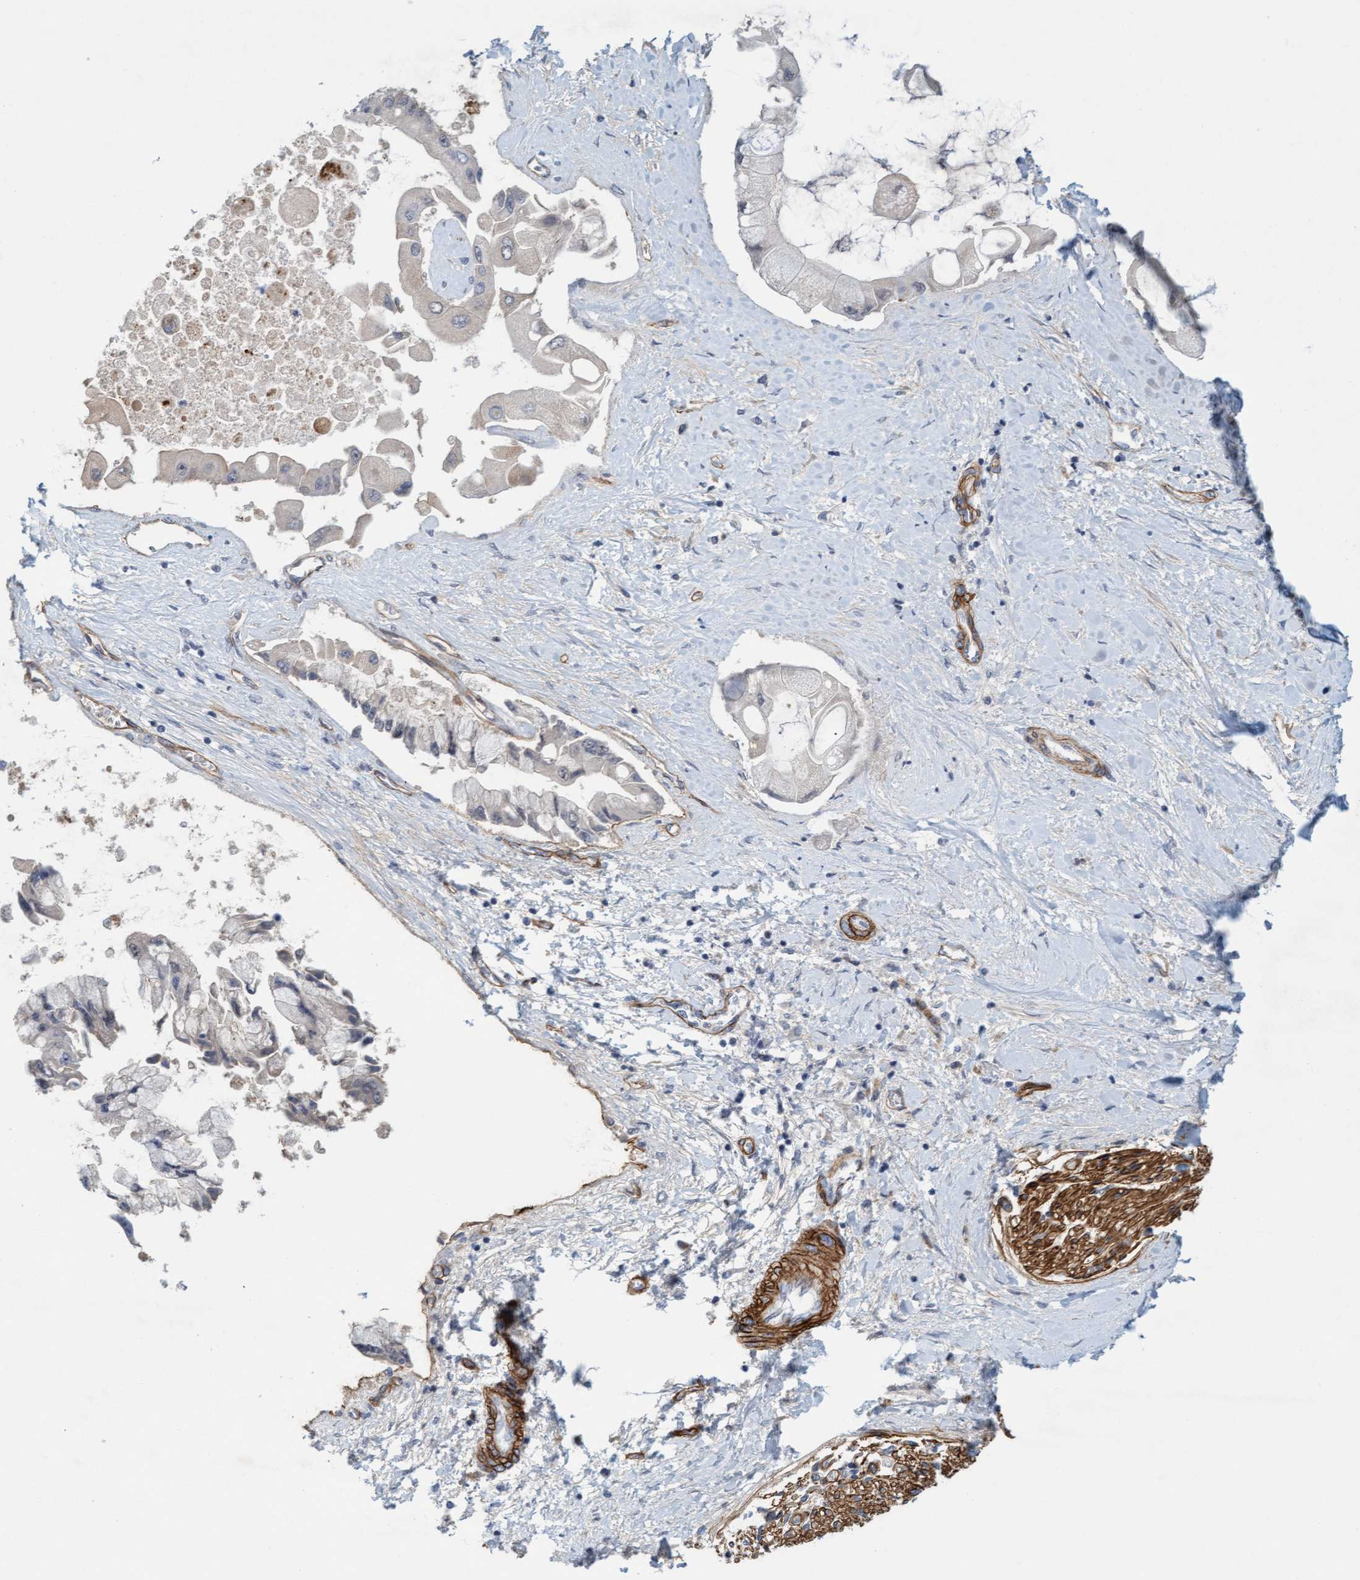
{"staining": {"intensity": "weak", "quantity": "<25%", "location": "cytoplasmic/membranous"}, "tissue": "liver cancer", "cell_type": "Tumor cells", "image_type": "cancer", "snomed": [{"axis": "morphology", "description": "Cholangiocarcinoma"}, {"axis": "topography", "description": "Liver"}], "caption": "Immunohistochemistry (IHC) histopathology image of neoplastic tissue: liver cancer stained with DAB (3,3'-diaminobenzidine) shows no significant protein expression in tumor cells.", "gene": "TSTD2", "patient": {"sex": "male", "age": 50}}